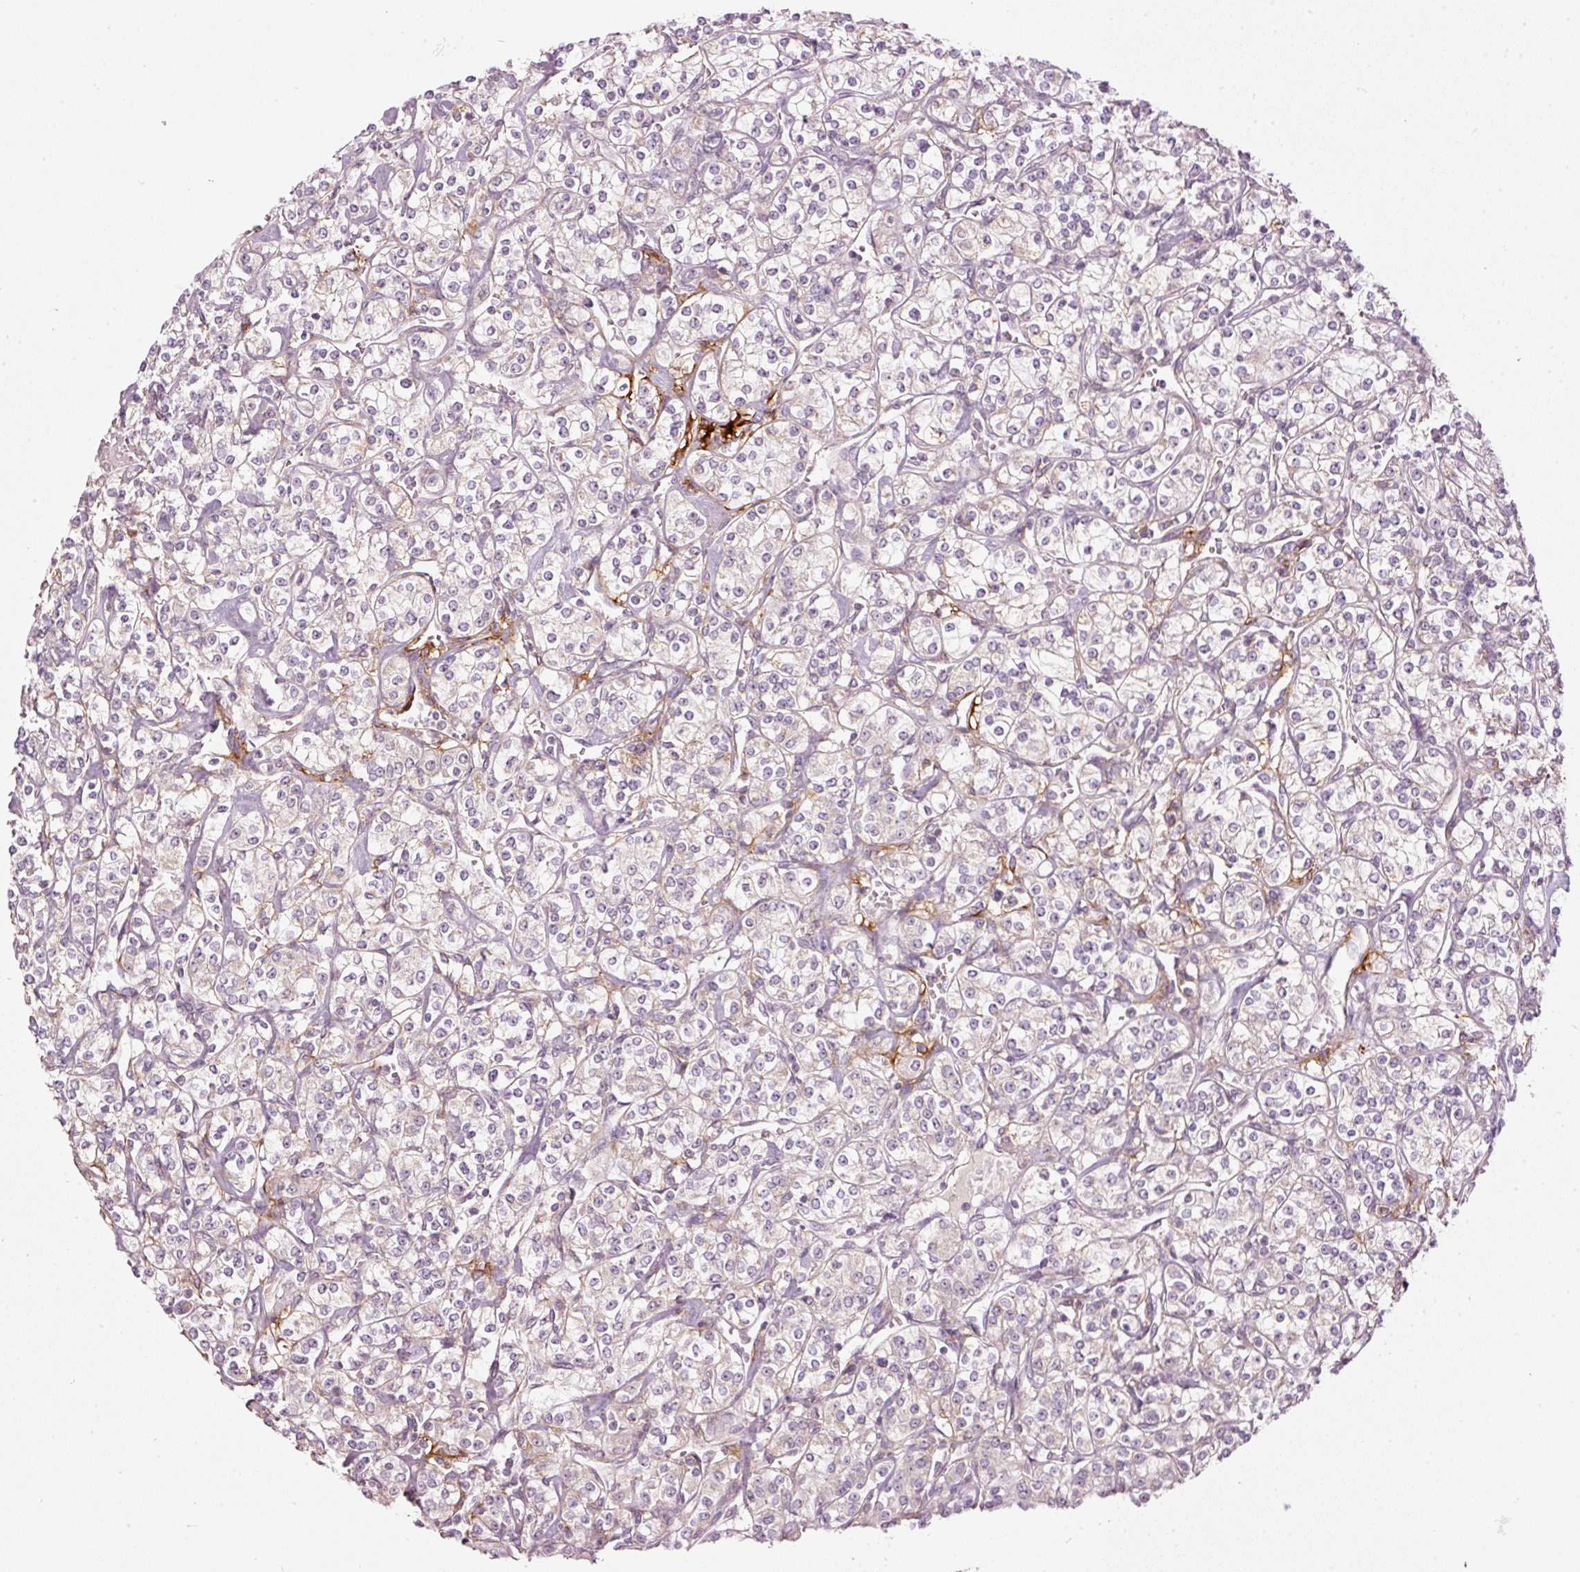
{"staining": {"intensity": "negative", "quantity": "none", "location": "none"}, "tissue": "renal cancer", "cell_type": "Tumor cells", "image_type": "cancer", "snomed": [{"axis": "morphology", "description": "Adenocarcinoma, NOS"}, {"axis": "topography", "description": "Kidney"}], "caption": "Tumor cells are negative for brown protein staining in renal cancer.", "gene": "CDC20B", "patient": {"sex": "male", "age": 77}}